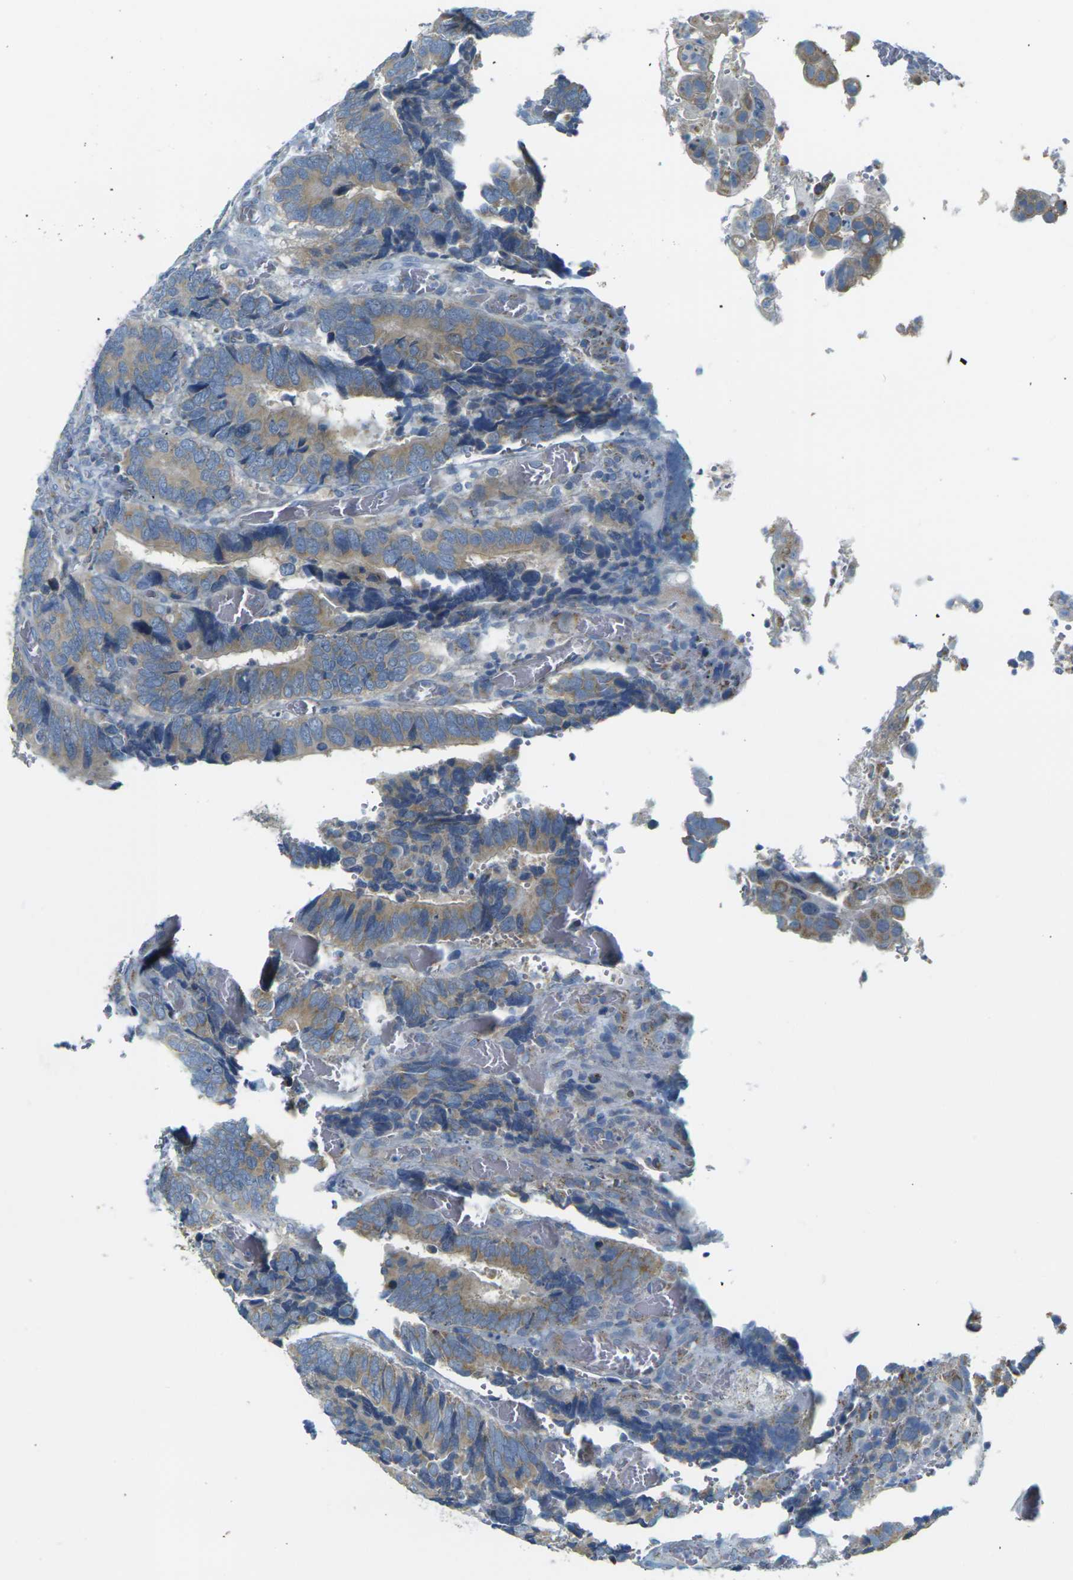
{"staining": {"intensity": "weak", "quantity": ">75%", "location": "cytoplasmic/membranous"}, "tissue": "colorectal cancer", "cell_type": "Tumor cells", "image_type": "cancer", "snomed": [{"axis": "morphology", "description": "Adenocarcinoma, NOS"}, {"axis": "topography", "description": "Colon"}], "caption": "Immunohistochemistry (IHC) staining of colorectal cancer (adenocarcinoma), which reveals low levels of weak cytoplasmic/membranous positivity in approximately >75% of tumor cells indicating weak cytoplasmic/membranous protein staining. The staining was performed using DAB (brown) for protein detection and nuclei were counterstained in hematoxylin (blue).", "gene": "PARD6B", "patient": {"sex": "male", "age": 72}}